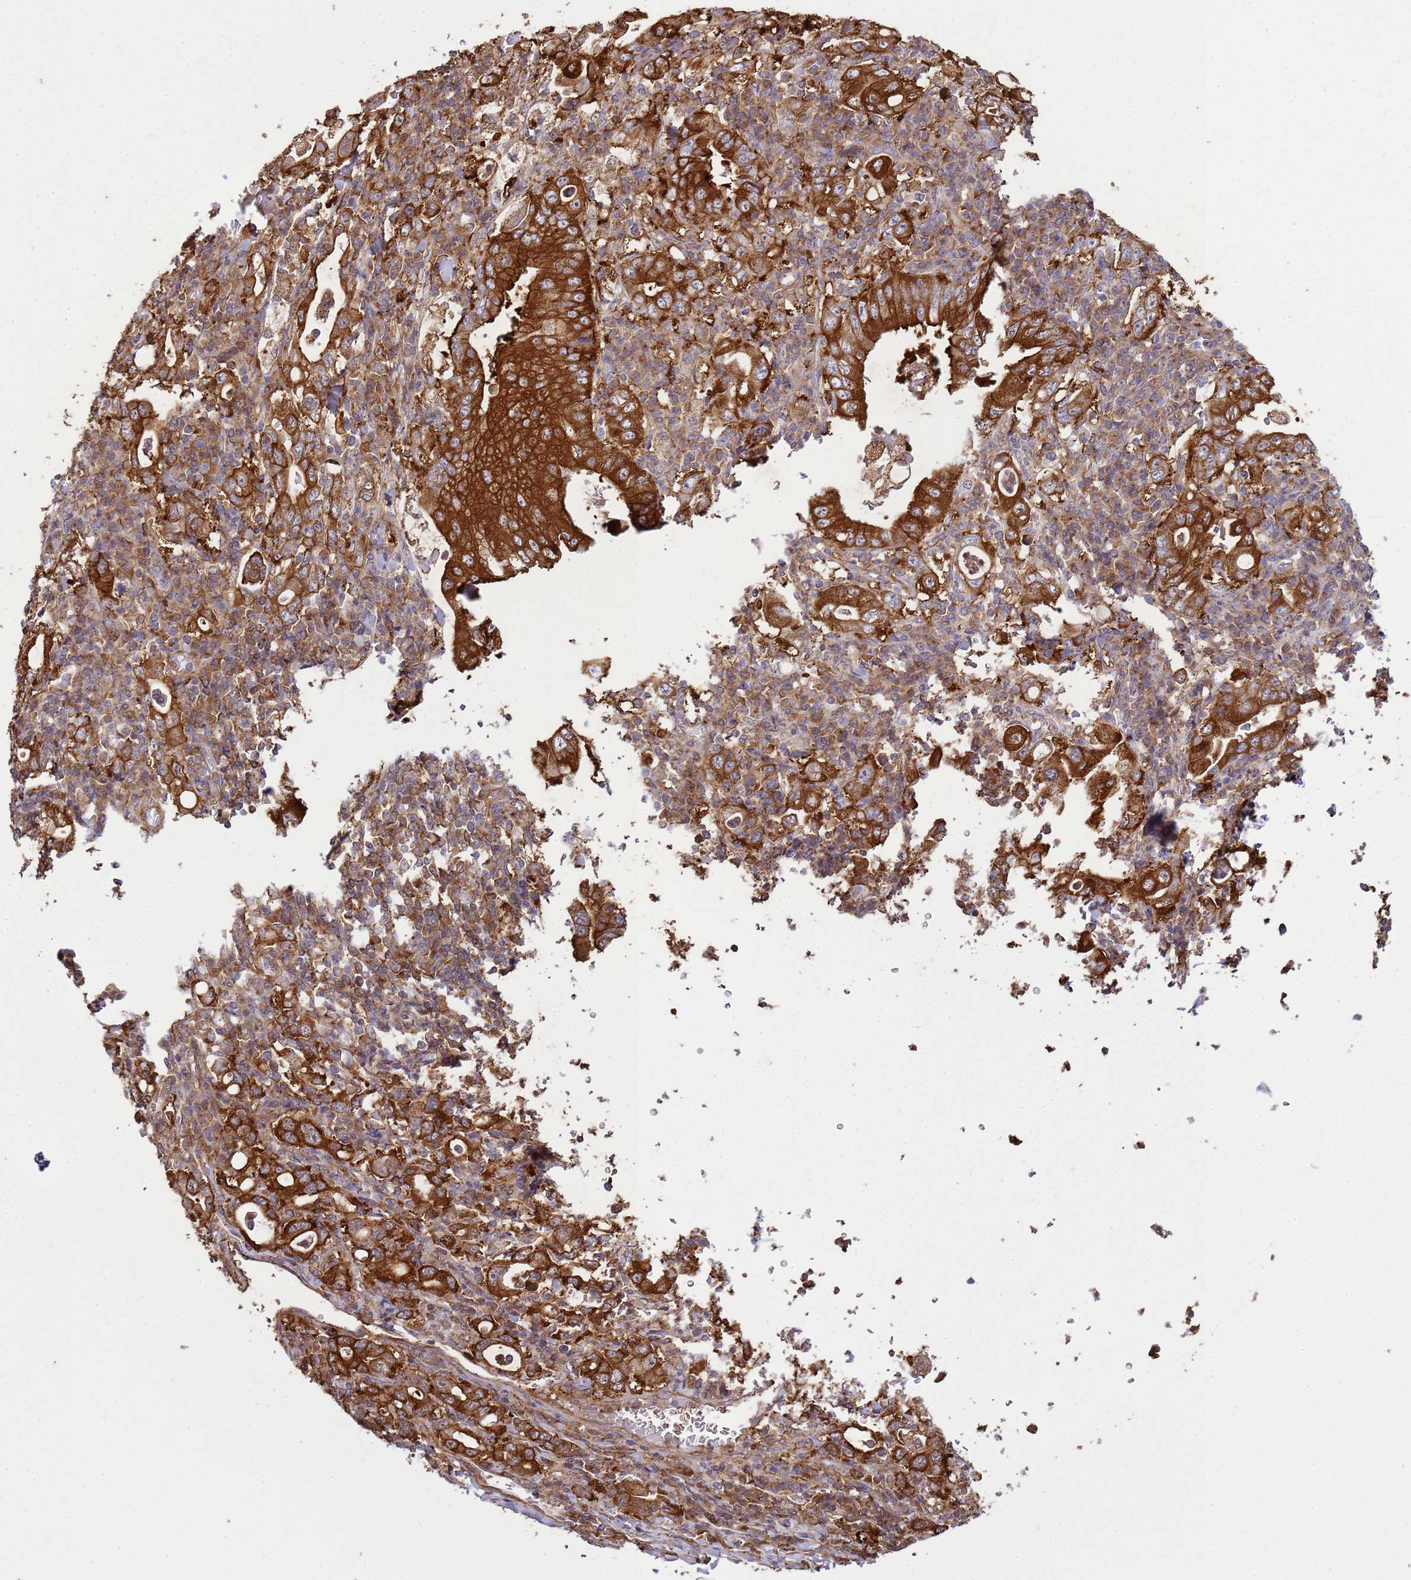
{"staining": {"intensity": "strong", "quantity": ">75%", "location": "cytoplasmic/membranous"}, "tissue": "stomach cancer", "cell_type": "Tumor cells", "image_type": "cancer", "snomed": [{"axis": "morphology", "description": "Normal tissue, NOS"}, {"axis": "morphology", "description": "Adenocarcinoma, NOS"}, {"axis": "topography", "description": "Esophagus"}, {"axis": "topography", "description": "Stomach, upper"}, {"axis": "topography", "description": "Peripheral nerve tissue"}], "caption": "Stomach adenocarcinoma tissue demonstrates strong cytoplasmic/membranous expression in approximately >75% of tumor cells, visualized by immunohistochemistry.", "gene": "GABRE", "patient": {"sex": "male", "age": 62}}